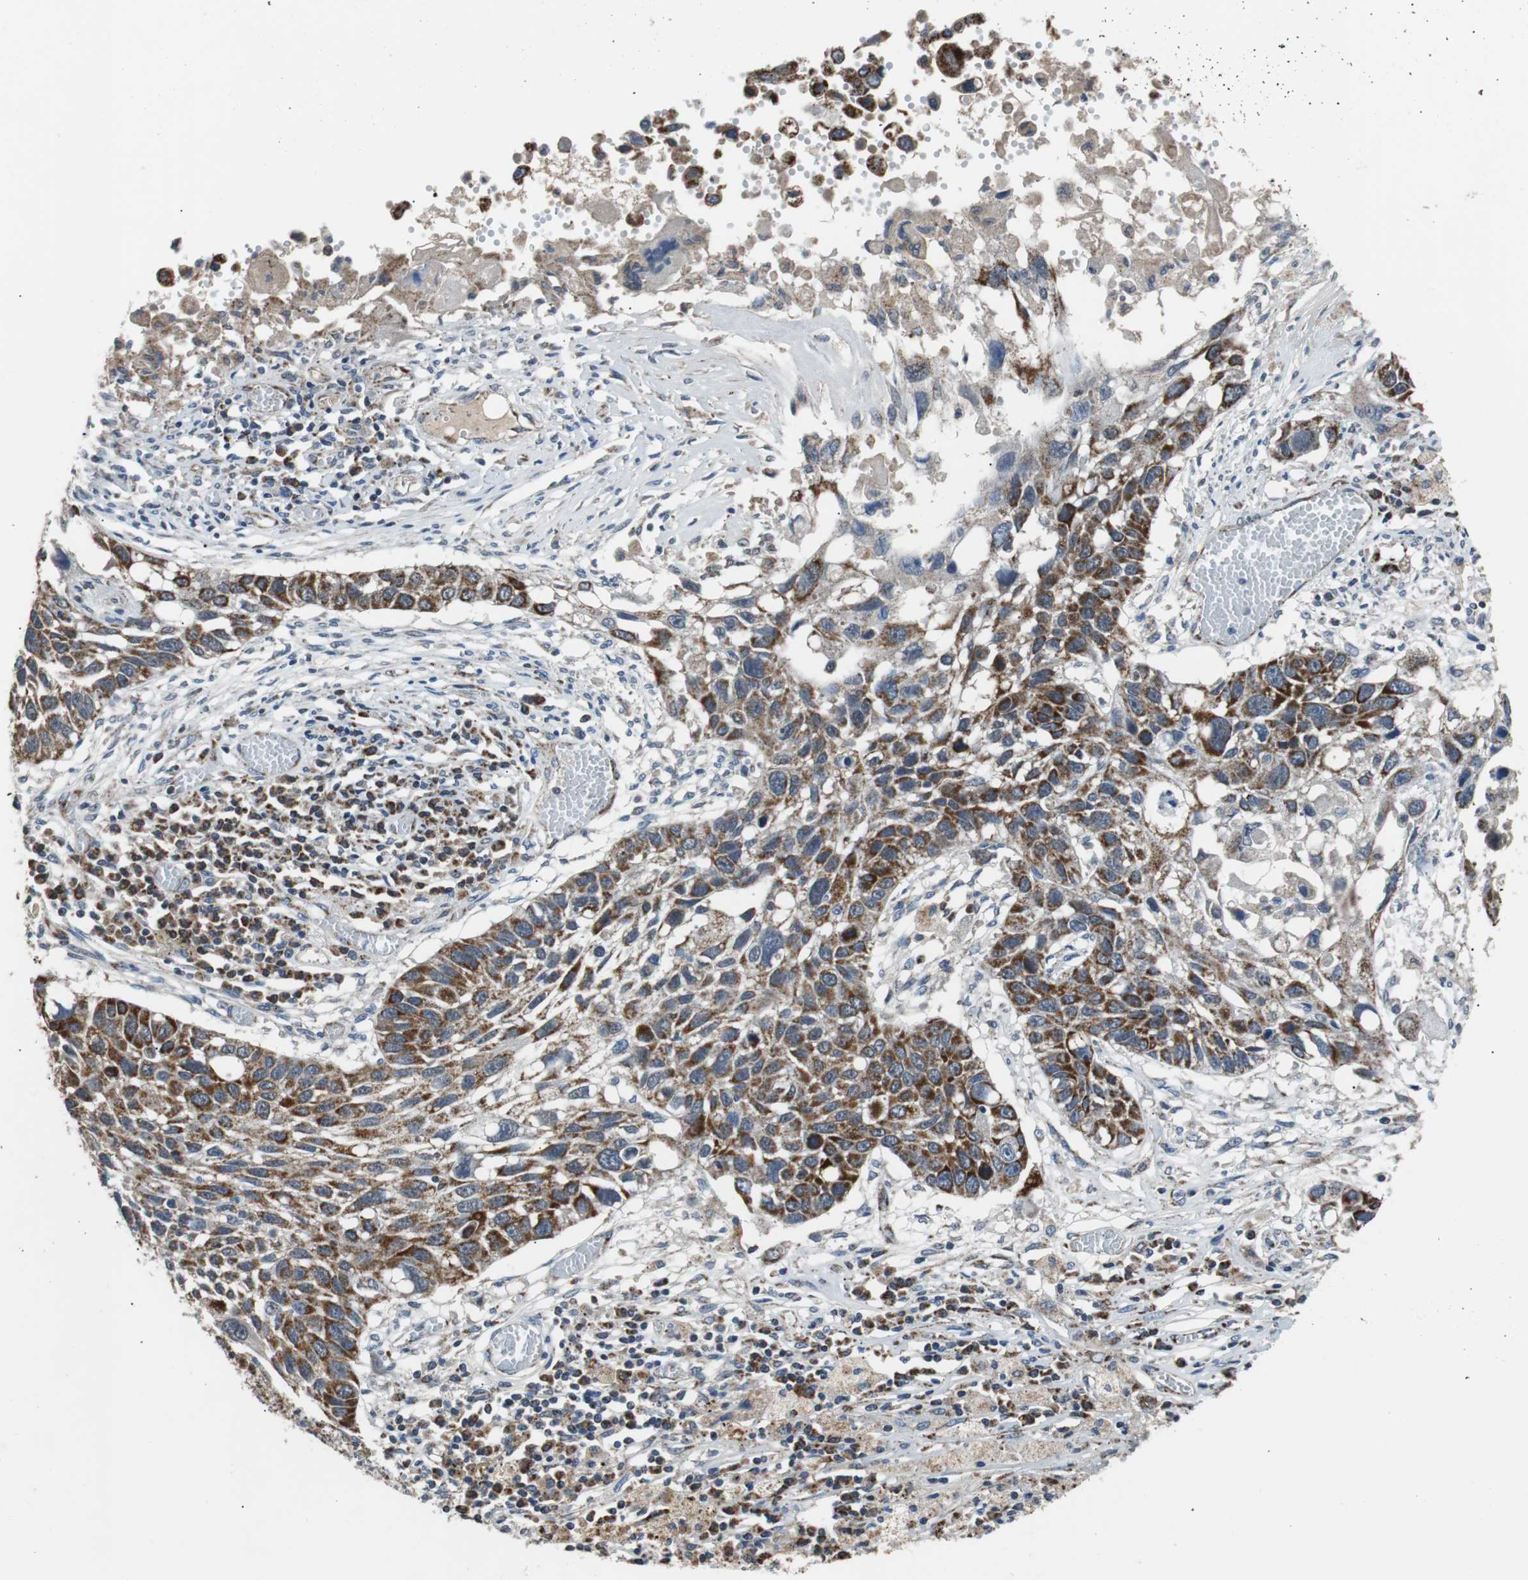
{"staining": {"intensity": "strong", "quantity": ">75%", "location": "cytoplasmic/membranous"}, "tissue": "lung cancer", "cell_type": "Tumor cells", "image_type": "cancer", "snomed": [{"axis": "morphology", "description": "Squamous cell carcinoma, NOS"}, {"axis": "topography", "description": "Lung"}], "caption": "Tumor cells exhibit strong cytoplasmic/membranous expression in approximately >75% of cells in lung squamous cell carcinoma.", "gene": "PITRM1", "patient": {"sex": "male", "age": 71}}